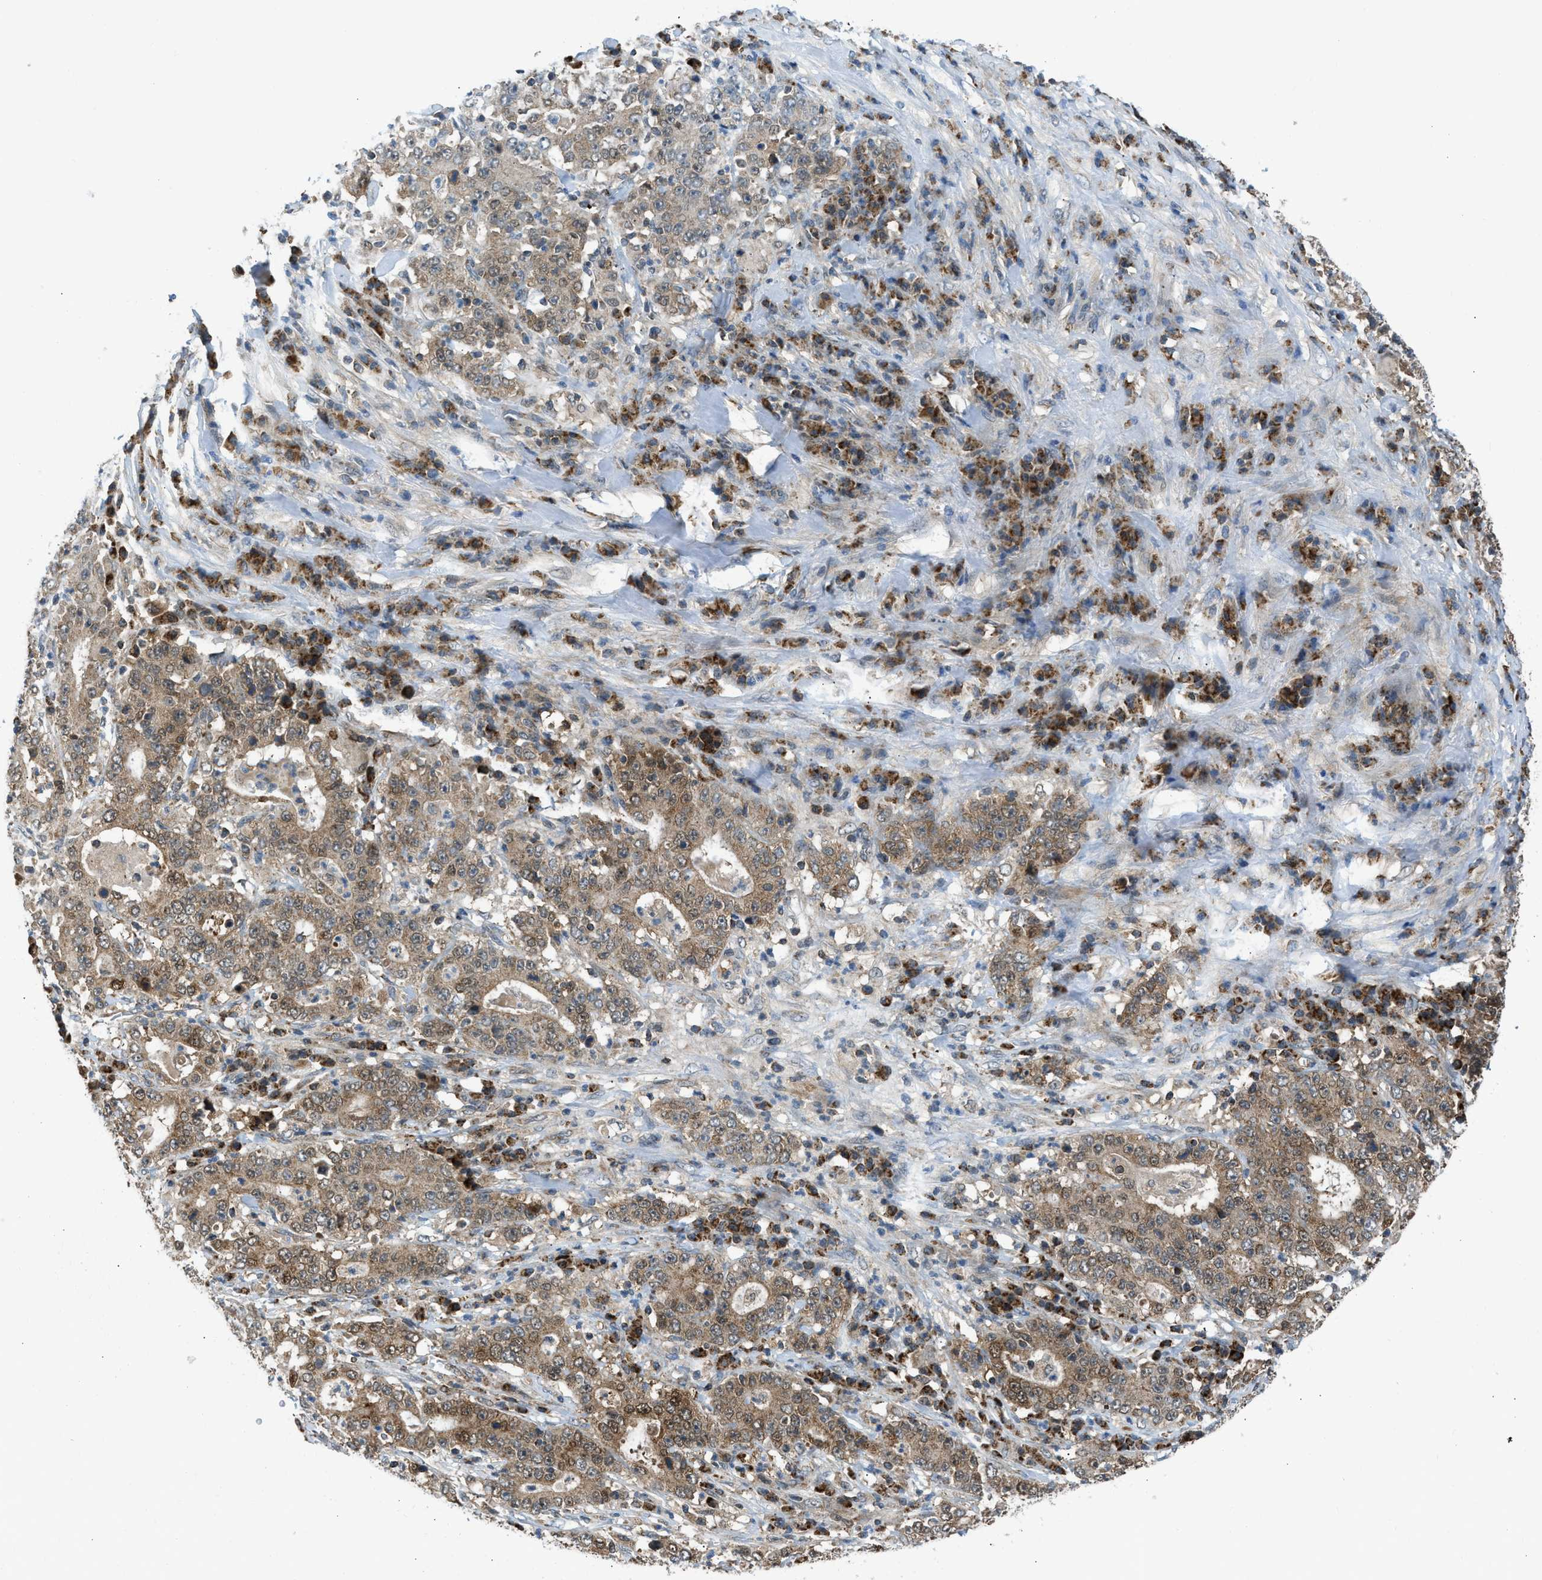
{"staining": {"intensity": "moderate", "quantity": ">75%", "location": "cytoplasmic/membranous"}, "tissue": "stomach cancer", "cell_type": "Tumor cells", "image_type": "cancer", "snomed": [{"axis": "morphology", "description": "Normal tissue, NOS"}, {"axis": "morphology", "description": "Adenocarcinoma, NOS"}, {"axis": "topography", "description": "Stomach, upper"}, {"axis": "topography", "description": "Stomach"}], "caption": "Moderate cytoplasmic/membranous protein positivity is seen in approximately >75% of tumor cells in stomach adenocarcinoma. (DAB IHC with brightfield microscopy, high magnification).", "gene": "SESN2", "patient": {"sex": "male", "age": 59}}